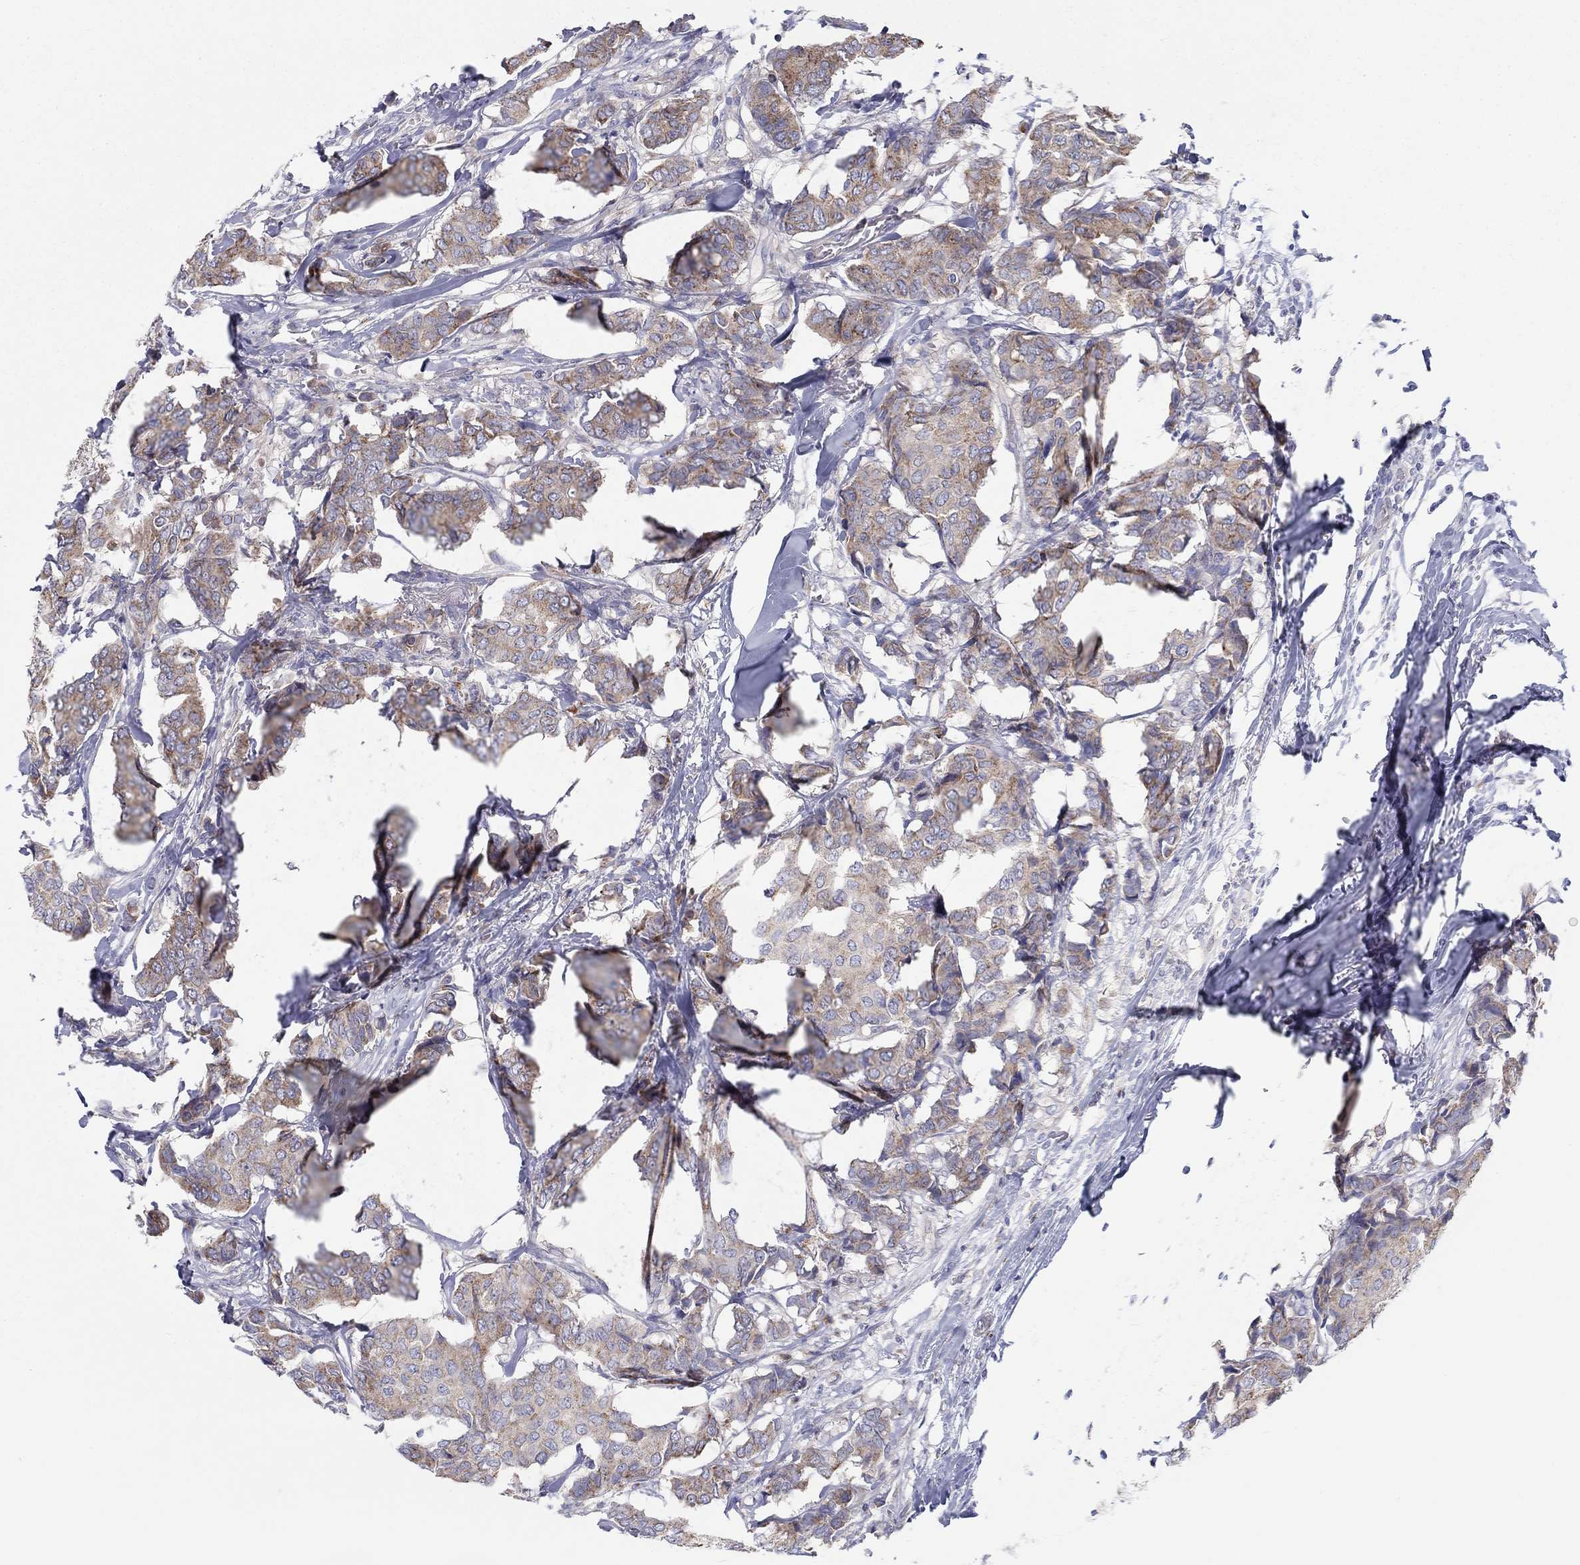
{"staining": {"intensity": "moderate", "quantity": ">75%", "location": "cytoplasmic/membranous"}, "tissue": "breast cancer", "cell_type": "Tumor cells", "image_type": "cancer", "snomed": [{"axis": "morphology", "description": "Duct carcinoma"}, {"axis": "topography", "description": "Breast"}], "caption": "Approximately >75% of tumor cells in human breast cancer reveal moderate cytoplasmic/membranous protein staining as visualized by brown immunohistochemical staining.", "gene": "BCO2", "patient": {"sex": "female", "age": 75}}